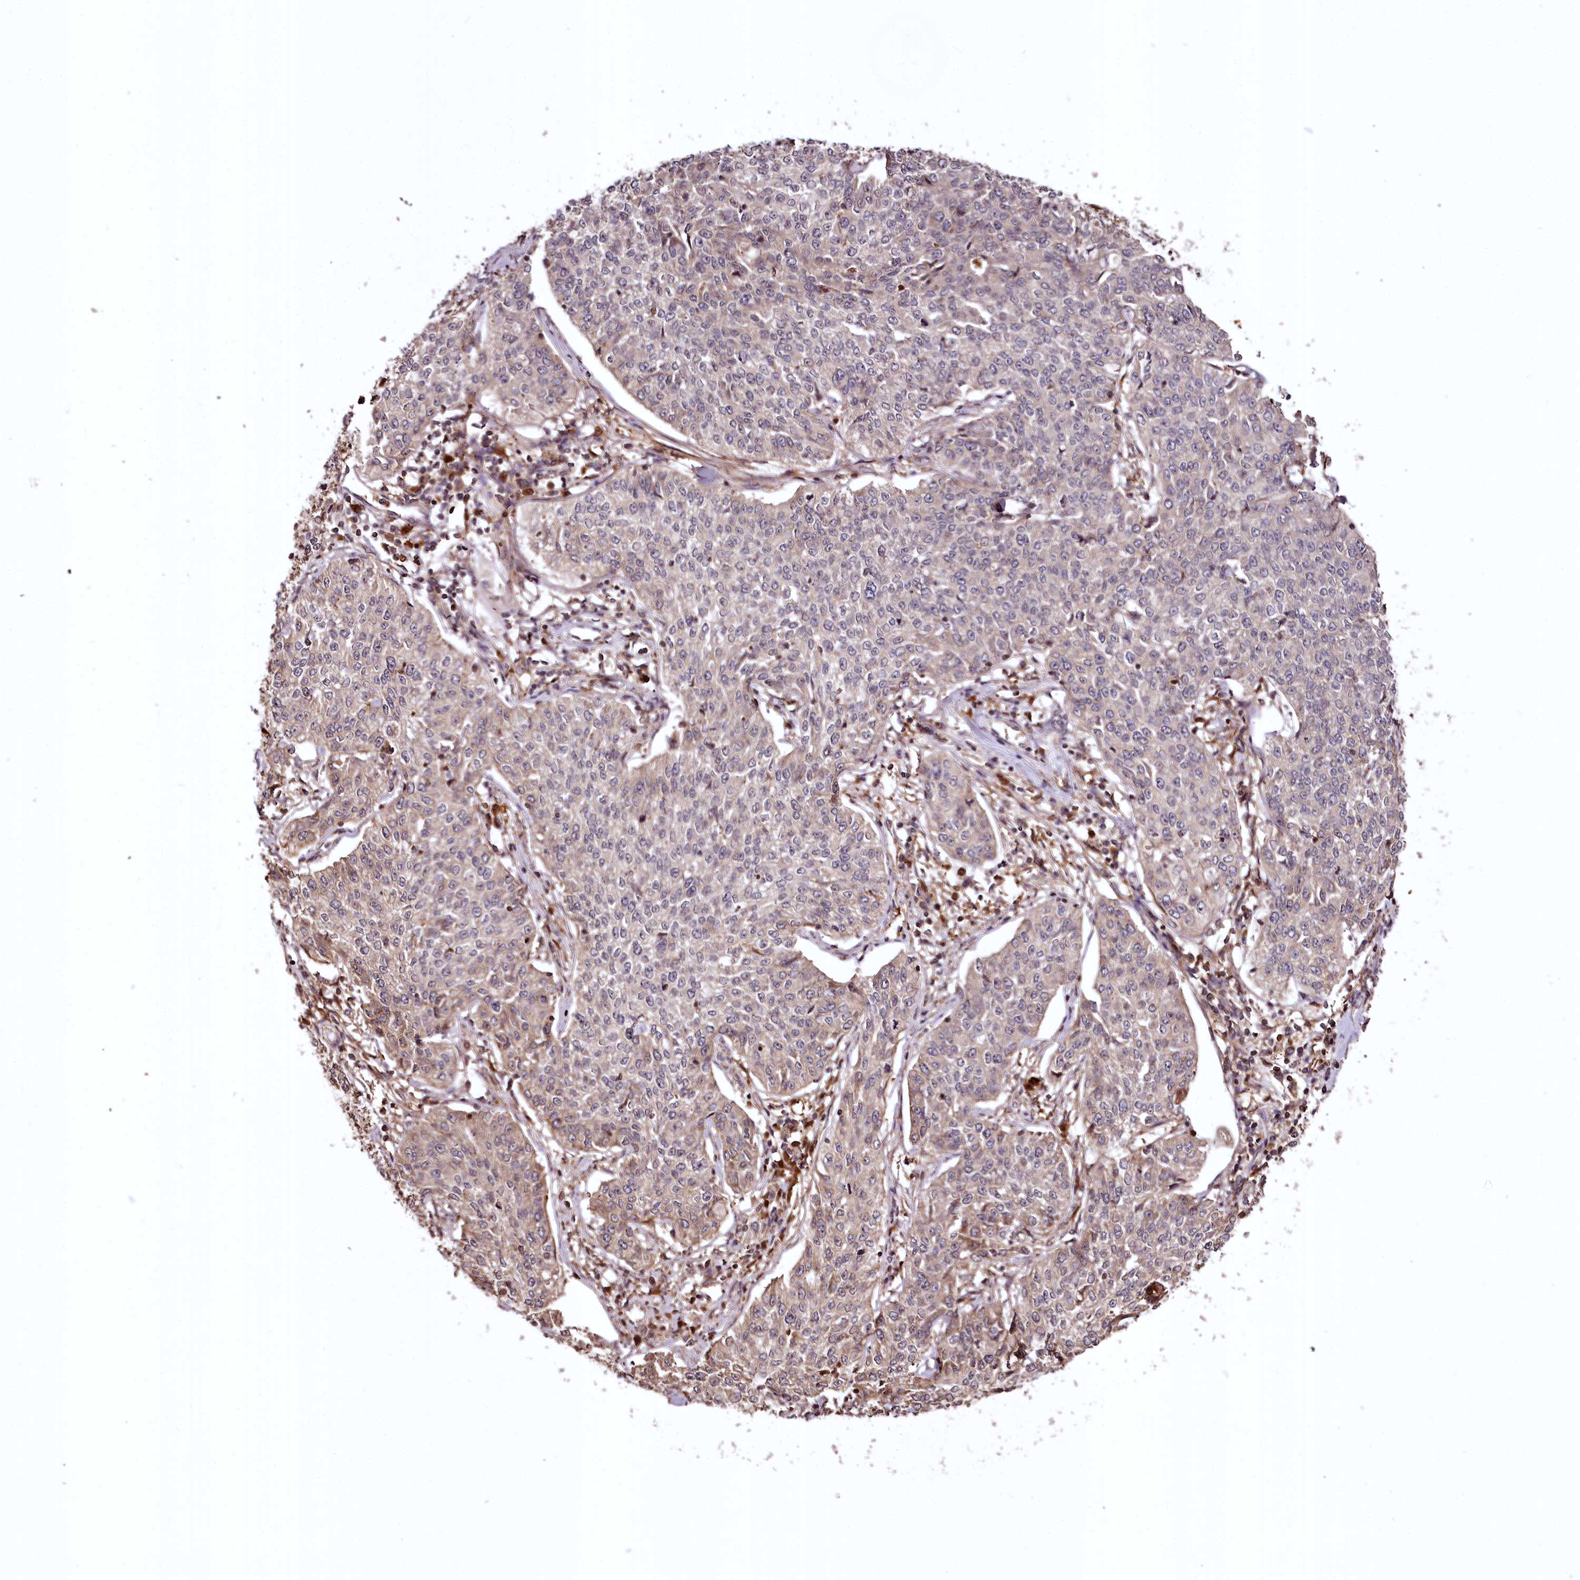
{"staining": {"intensity": "negative", "quantity": "none", "location": "none"}, "tissue": "cervical cancer", "cell_type": "Tumor cells", "image_type": "cancer", "snomed": [{"axis": "morphology", "description": "Squamous cell carcinoma, NOS"}, {"axis": "topography", "description": "Cervix"}], "caption": "An IHC image of cervical squamous cell carcinoma is shown. There is no staining in tumor cells of cervical squamous cell carcinoma.", "gene": "TTC12", "patient": {"sex": "female", "age": 35}}